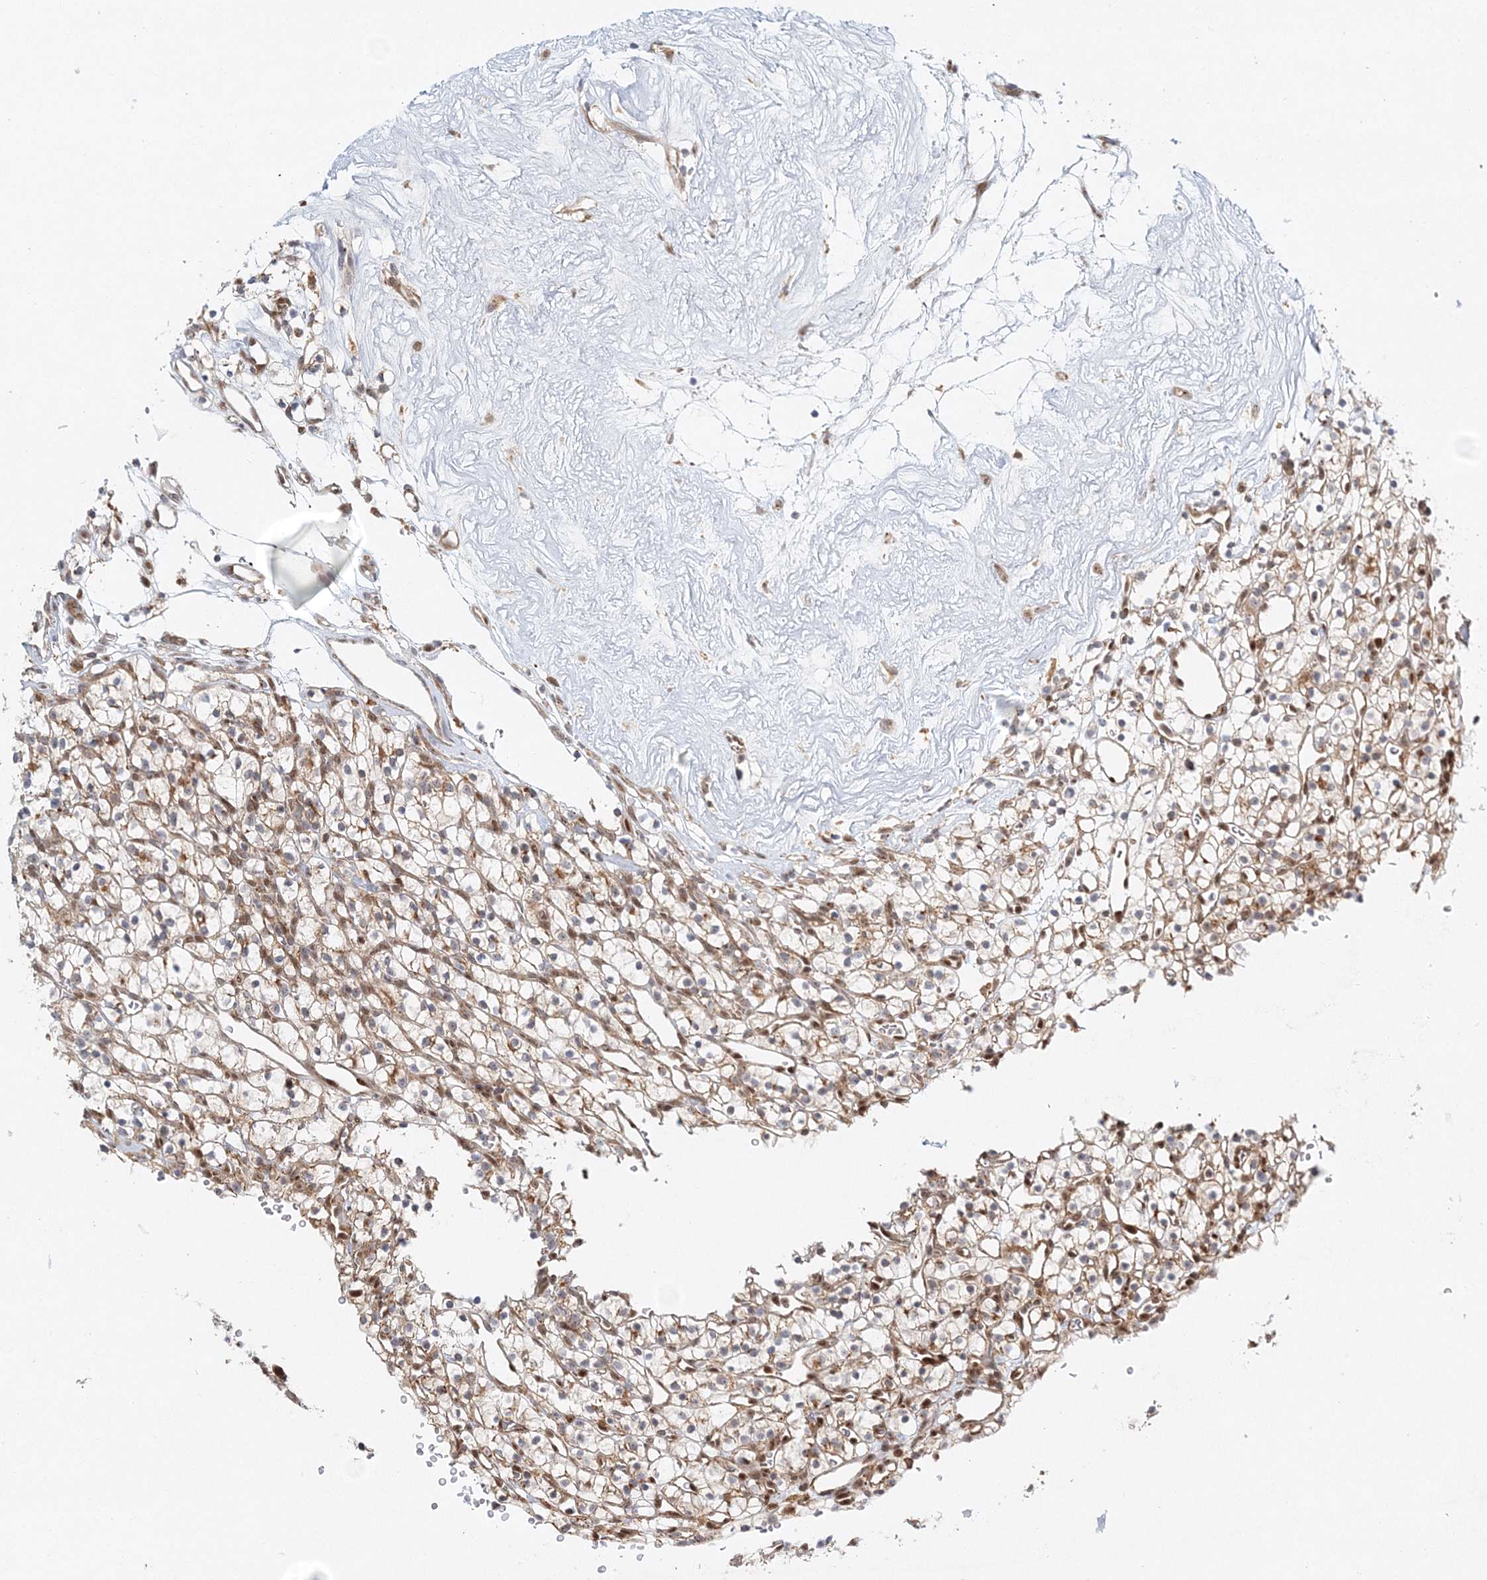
{"staining": {"intensity": "weak", "quantity": "25%-75%", "location": "cytoplasmic/membranous"}, "tissue": "renal cancer", "cell_type": "Tumor cells", "image_type": "cancer", "snomed": [{"axis": "morphology", "description": "Adenocarcinoma, NOS"}, {"axis": "topography", "description": "Kidney"}], "caption": "Human renal cancer stained for a protein (brown) displays weak cytoplasmic/membranous positive staining in about 25%-75% of tumor cells.", "gene": "RAB11FIP2", "patient": {"sex": "female", "age": 57}}